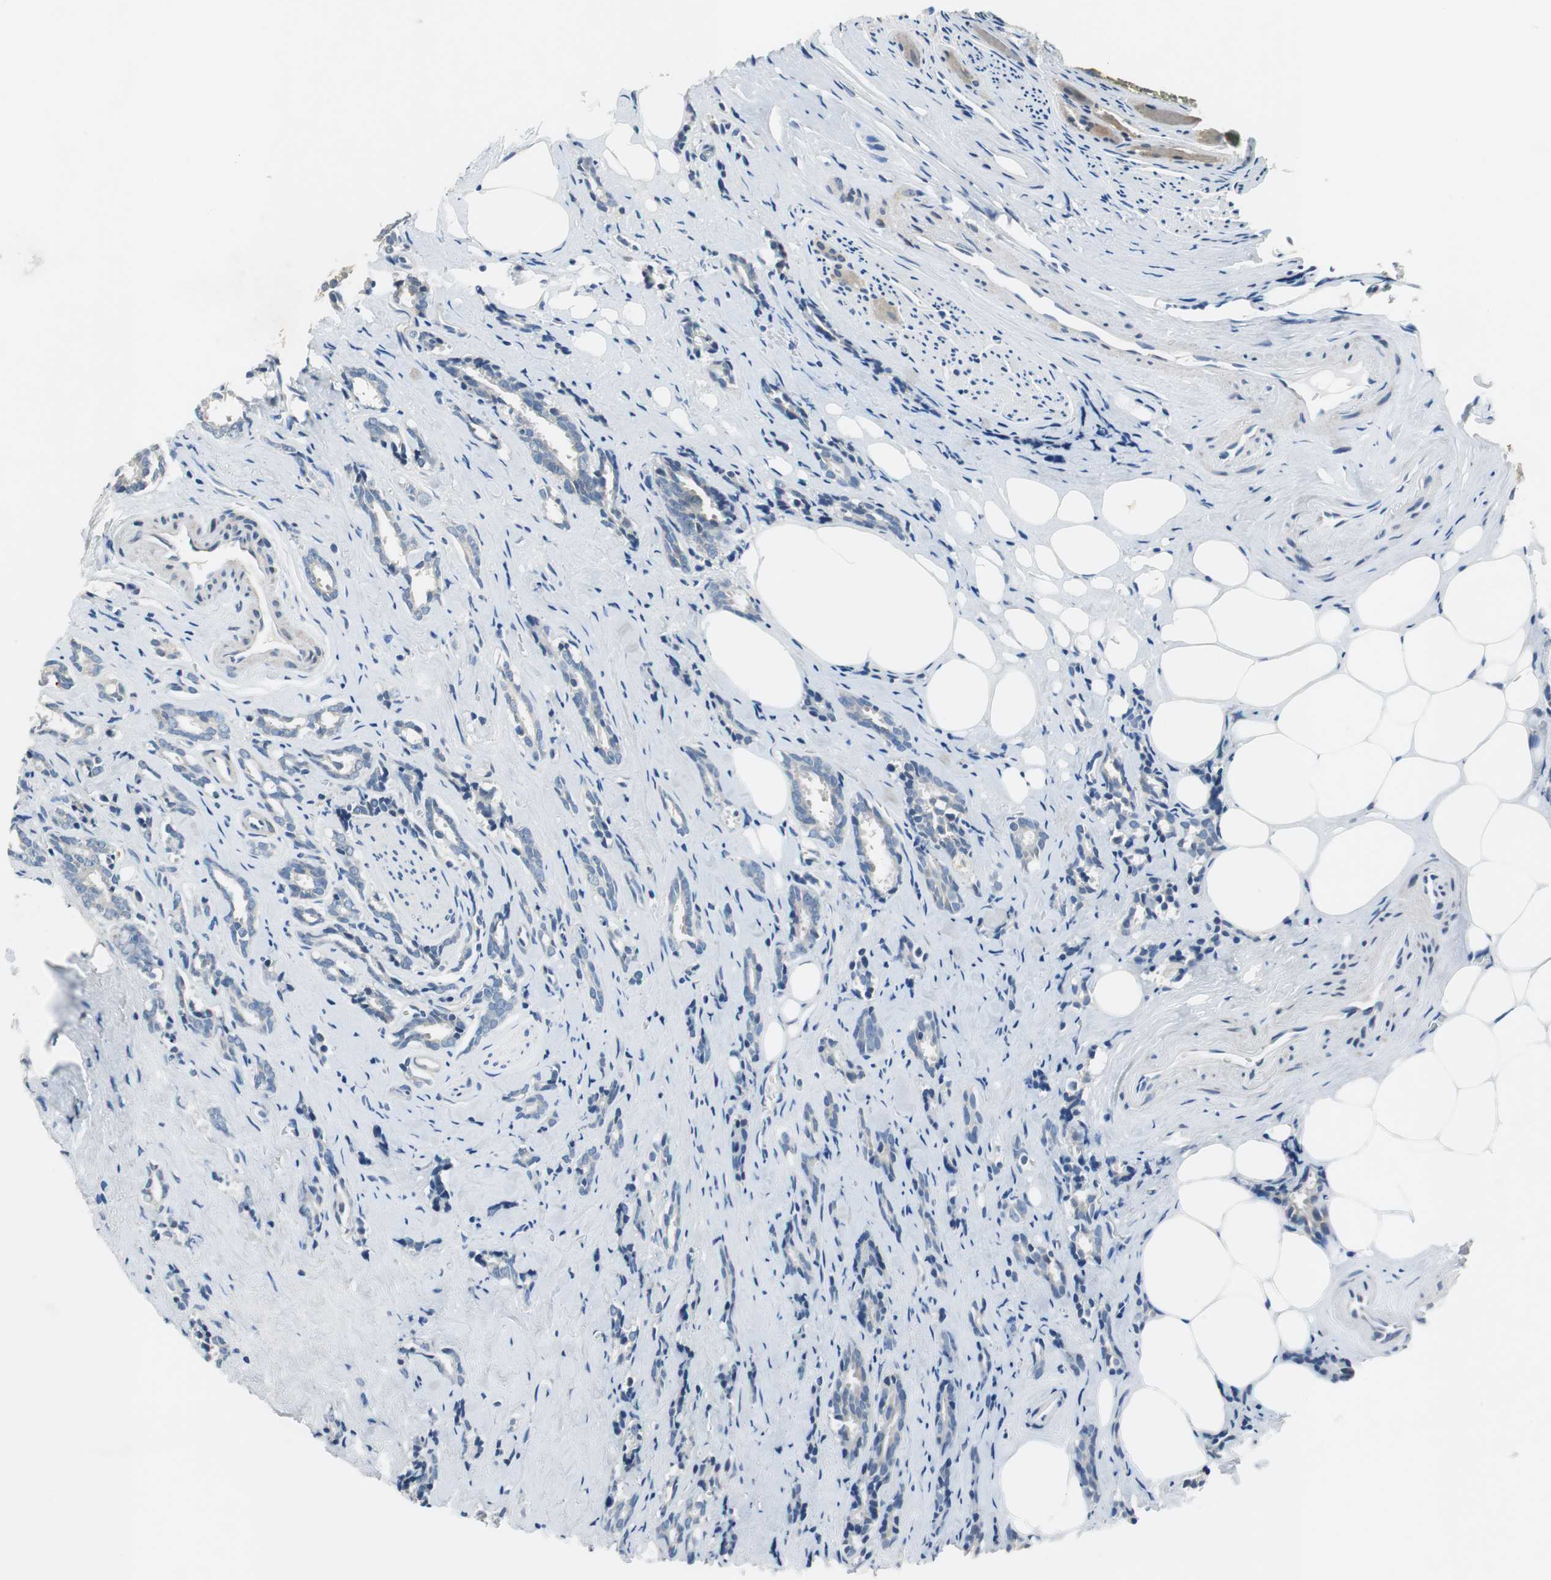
{"staining": {"intensity": "negative", "quantity": "none", "location": "none"}, "tissue": "prostate cancer", "cell_type": "Tumor cells", "image_type": "cancer", "snomed": [{"axis": "morphology", "description": "Adenocarcinoma, High grade"}, {"axis": "topography", "description": "Prostate"}], "caption": "High power microscopy image of an immunohistochemistry histopathology image of prostate high-grade adenocarcinoma, revealing no significant positivity in tumor cells.", "gene": "FADS2", "patient": {"sex": "male", "age": 67}}